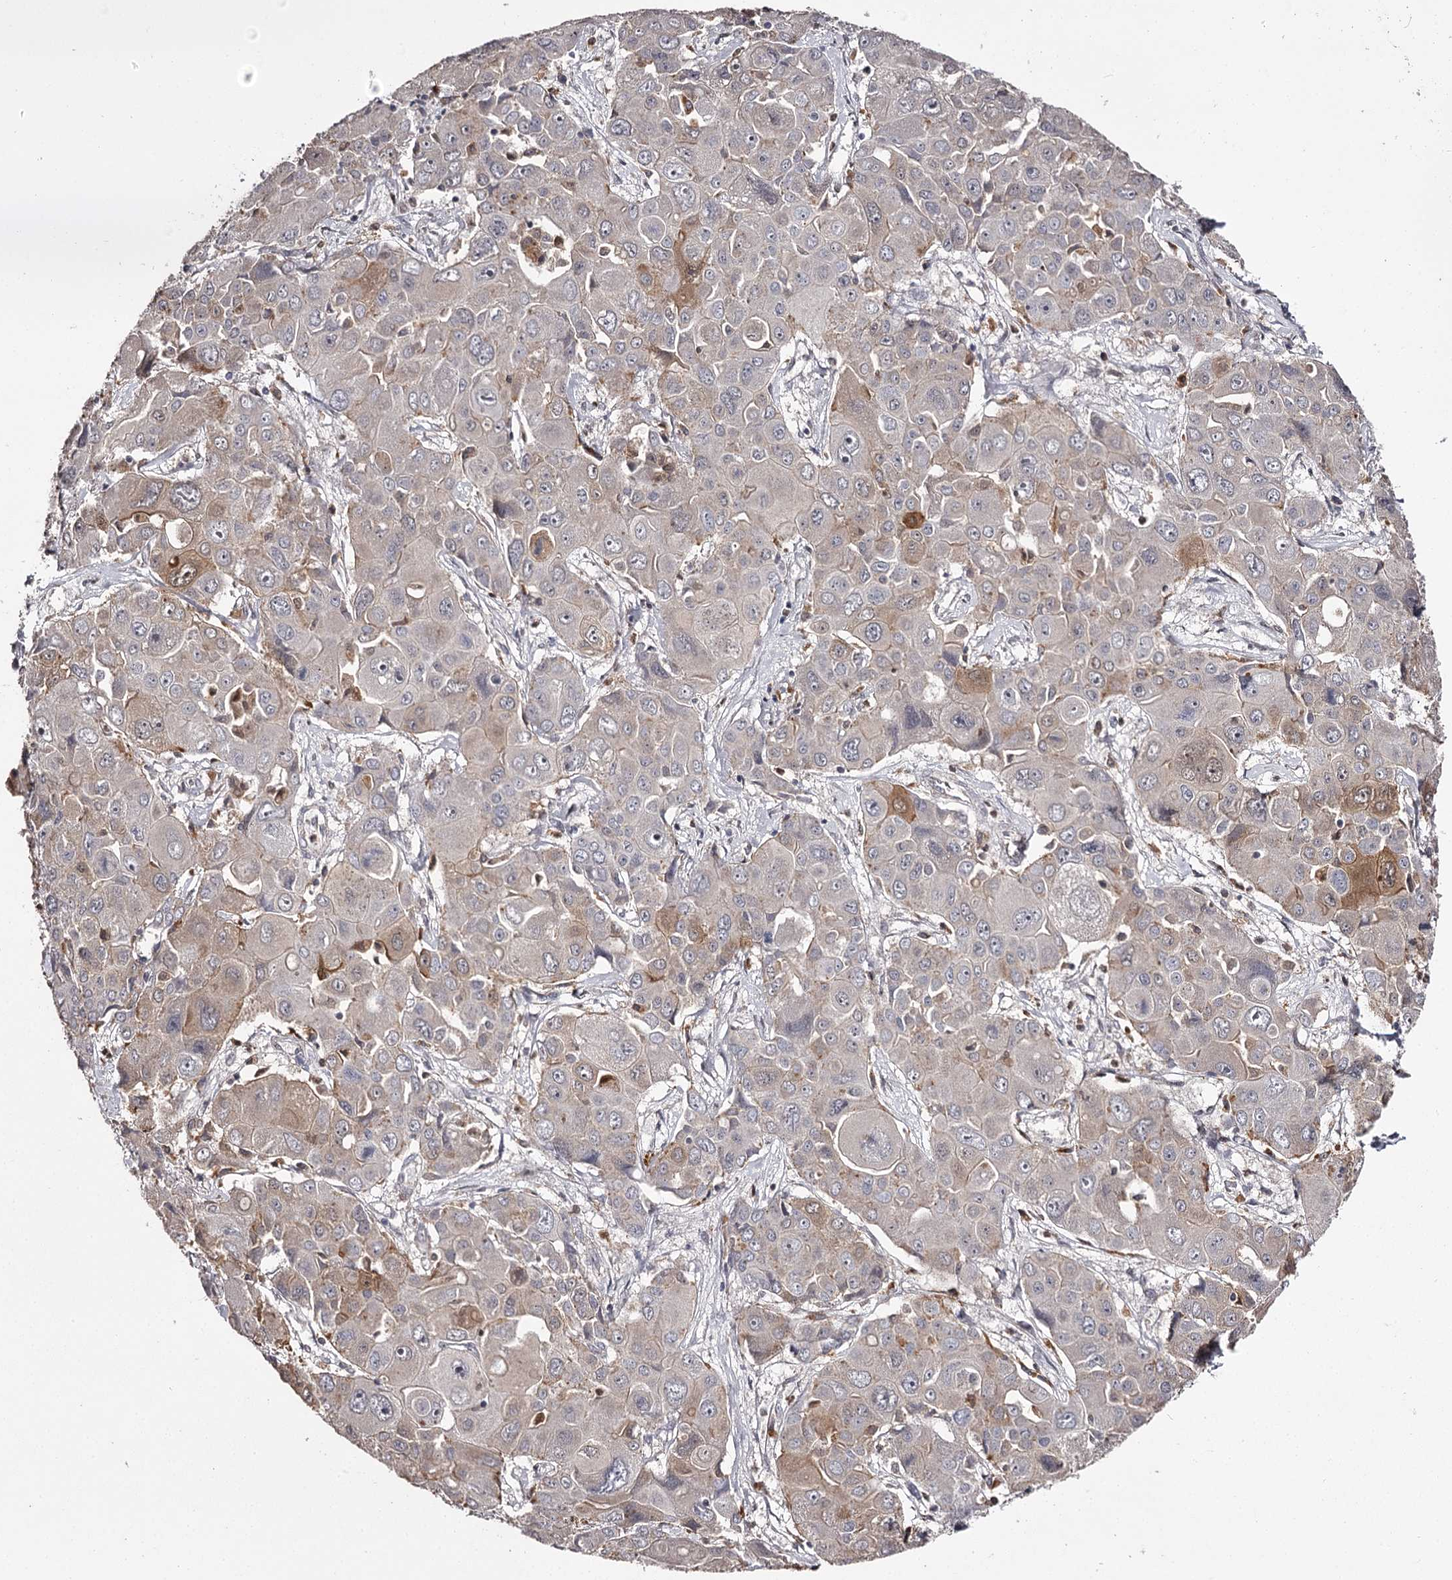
{"staining": {"intensity": "weak", "quantity": "<25%", "location": "cytoplasmic/membranous"}, "tissue": "liver cancer", "cell_type": "Tumor cells", "image_type": "cancer", "snomed": [{"axis": "morphology", "description": "Cholangiocarcinoma"}, {"axis": "topography", "description": "Liver"}], "caption": "This is an immunohistochemistry image of human liver cancer (cholangiocarcinoma). There is no expression in tumor cells.", "gene": "SLC32A1", "patient": {"sex": "male", "age": 67}}